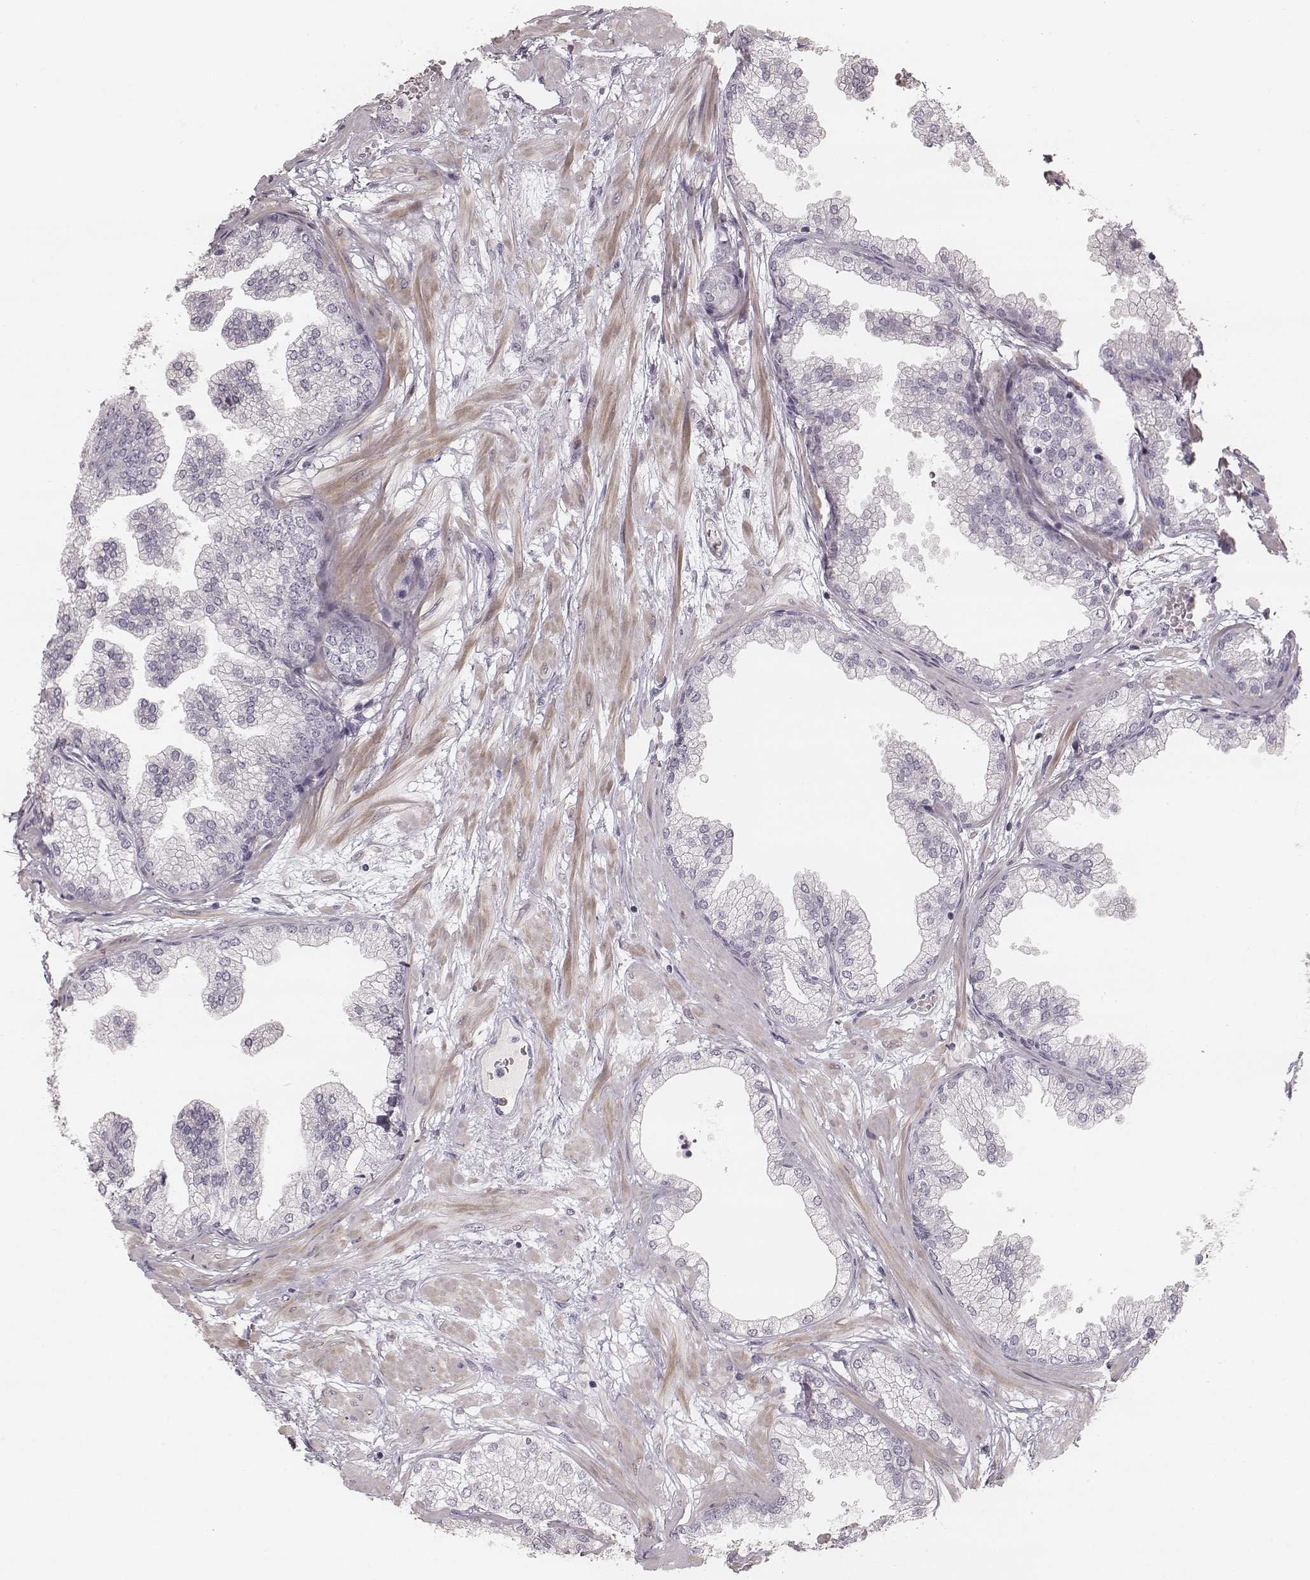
{"staining": {"intensity": "negative", "quantity": "none", "location": "none"}, "tissue": "prostate", "cell_type": "Glandular cells", "image_type": "normal", "snomed": [{"axis": "morphology", "description": "Normal tissue, NOS"}, {"axis": "topography", "description": "Prostate"}], "caption": "This photomicrograph is of unremarkable prostate stained with immunohistochemistry to label a protein in brown with the nuclei are counter-stained blue. There is no expression in glandular cells. Nuclei are stained in blue.", "gene": "SPATA24", "patient": {"sex": "male", "age": 37}}